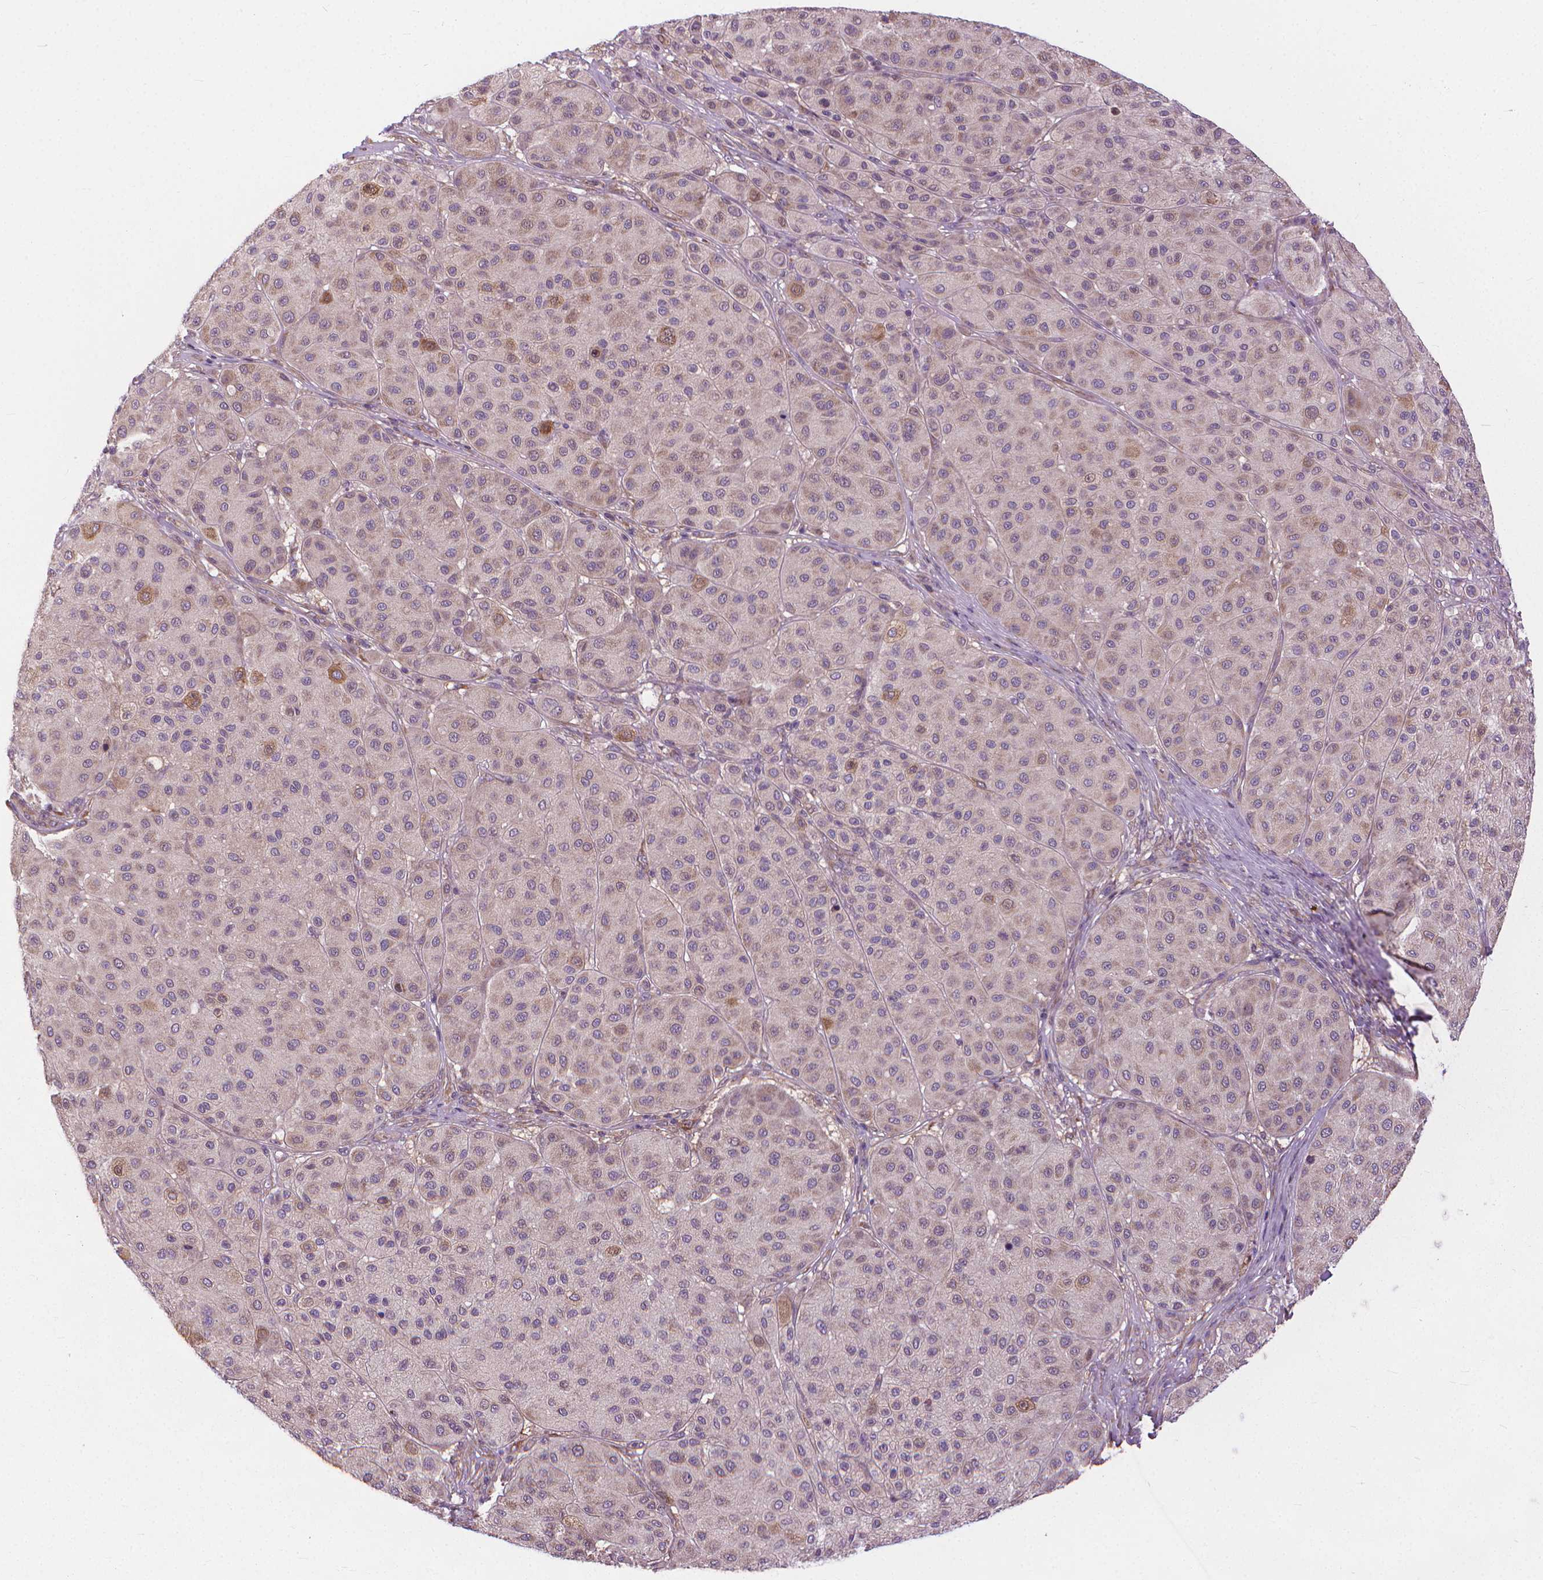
{"staining": {"intensity": "moderate", "quantity": "<25%", "location": "cytoplasmic/membranous"}, "tissue": "melanoma", "cell_type": "Tumor cells", "image_type": "cancer", "snomed": [{"axis": "morphology", "description": "Malignant melanoma, Metastatic site"}, {"axis": "topography", "description": "Smooth muscle"}], "caption": "There is low levels of moderate cytoplasmic/membranous expression in tumor cells of melanoma, as demonstrated by immunohistochemical staining (brown color).", "gene": "NUDT1", "patient": {"sex": "male", "age": 41}}